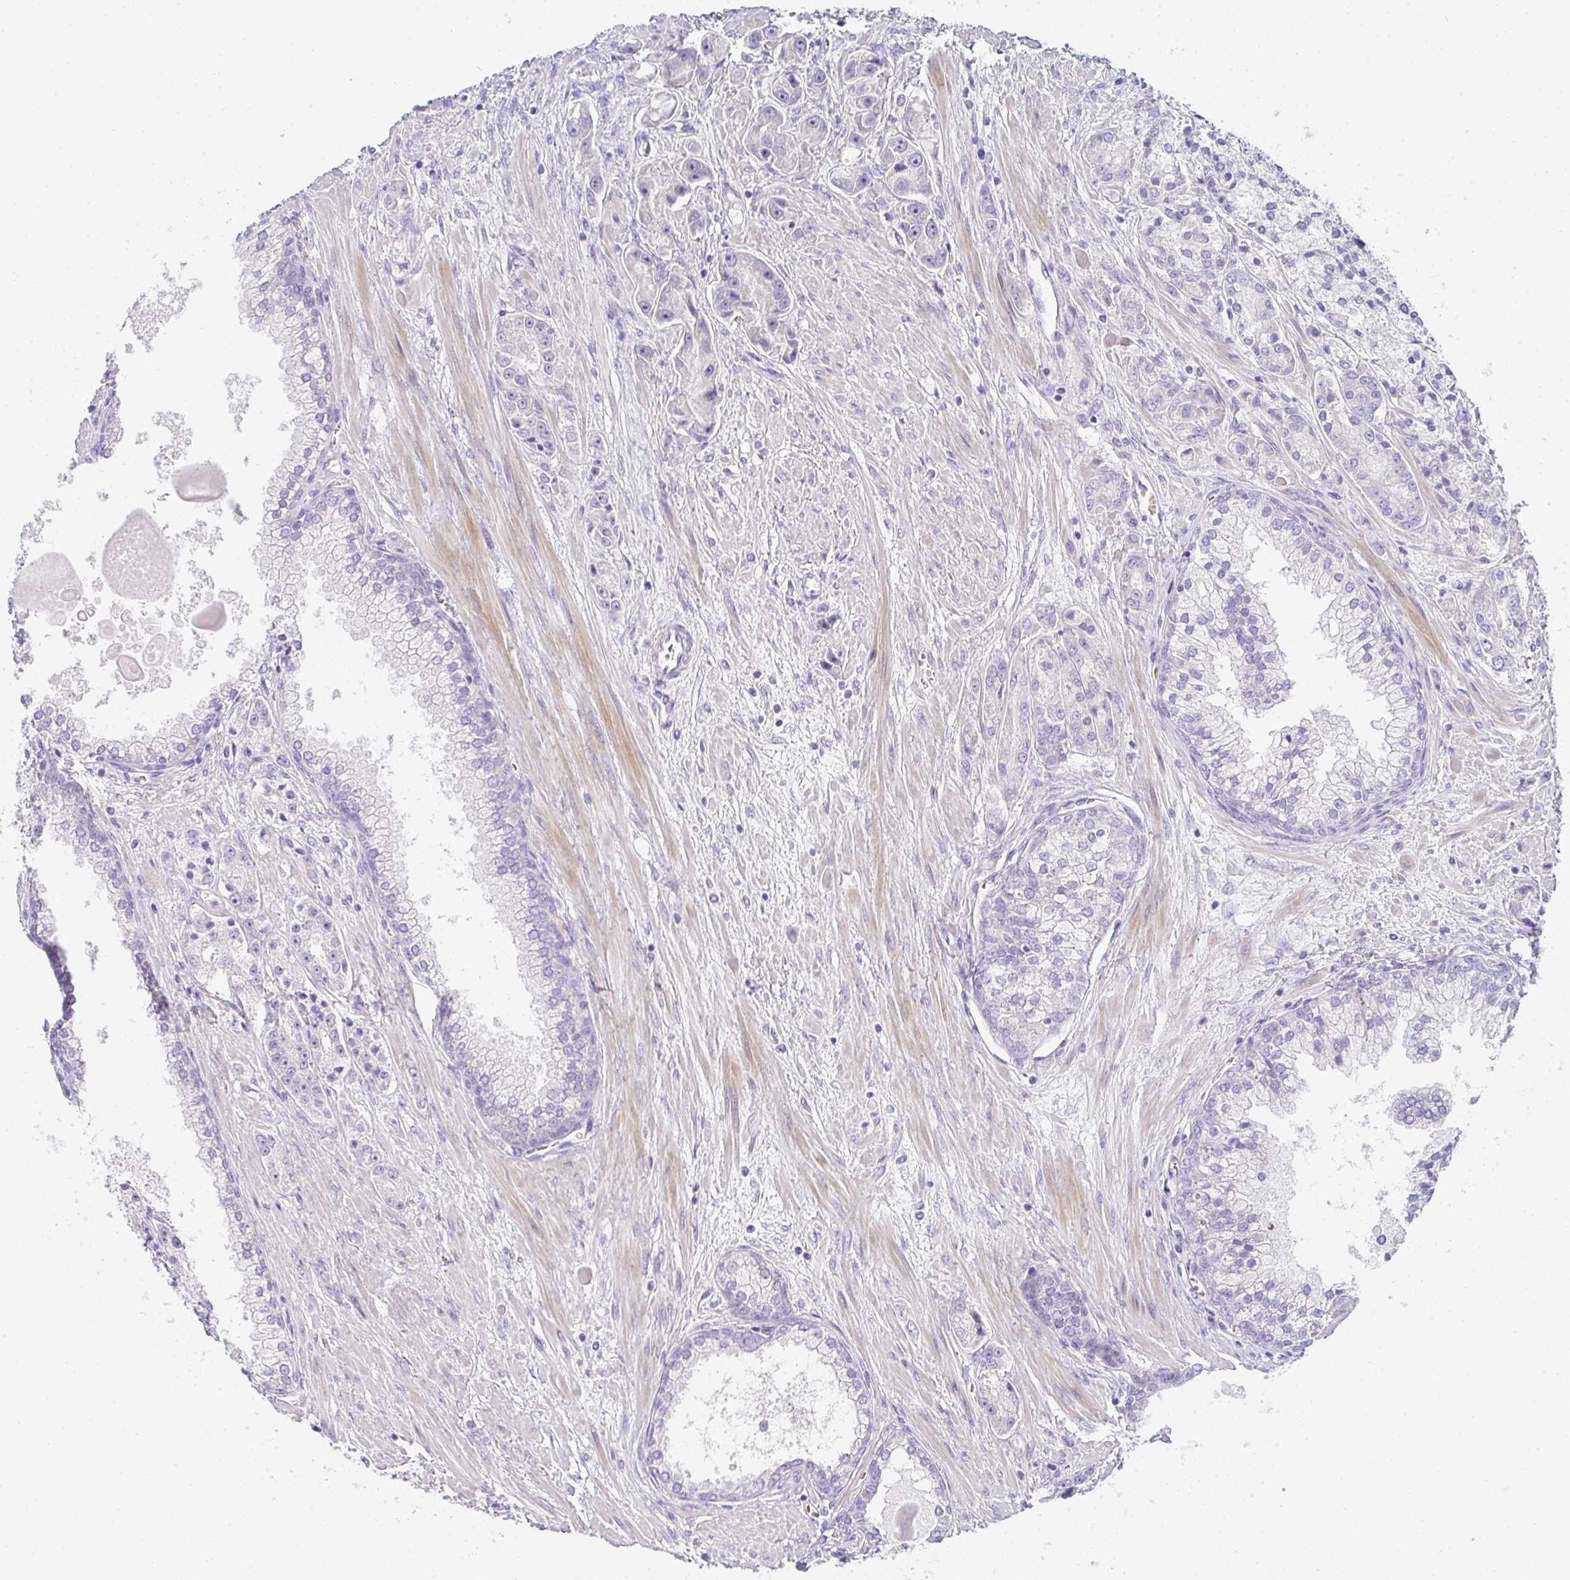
{"staining": {"intensity": "negative", "quantity": "none", "location": "none"}, "tissue": "prostate cancer", "cell_type": "Tumor cells", "image_type": "cancer", "snomed": [{"axis": "morphology", "description": "Adenocarcinoma, High grade"}, {"axis": "topography", "description": "Prostate"}], "caption": "DAB (3,3'-diaminobenzidine) immunohistochemical staining of human prostate cancer exhibits no significant staining in tumor cells.", "gene": "NEU2", "patient": {"sex": "male", "age": 67}}